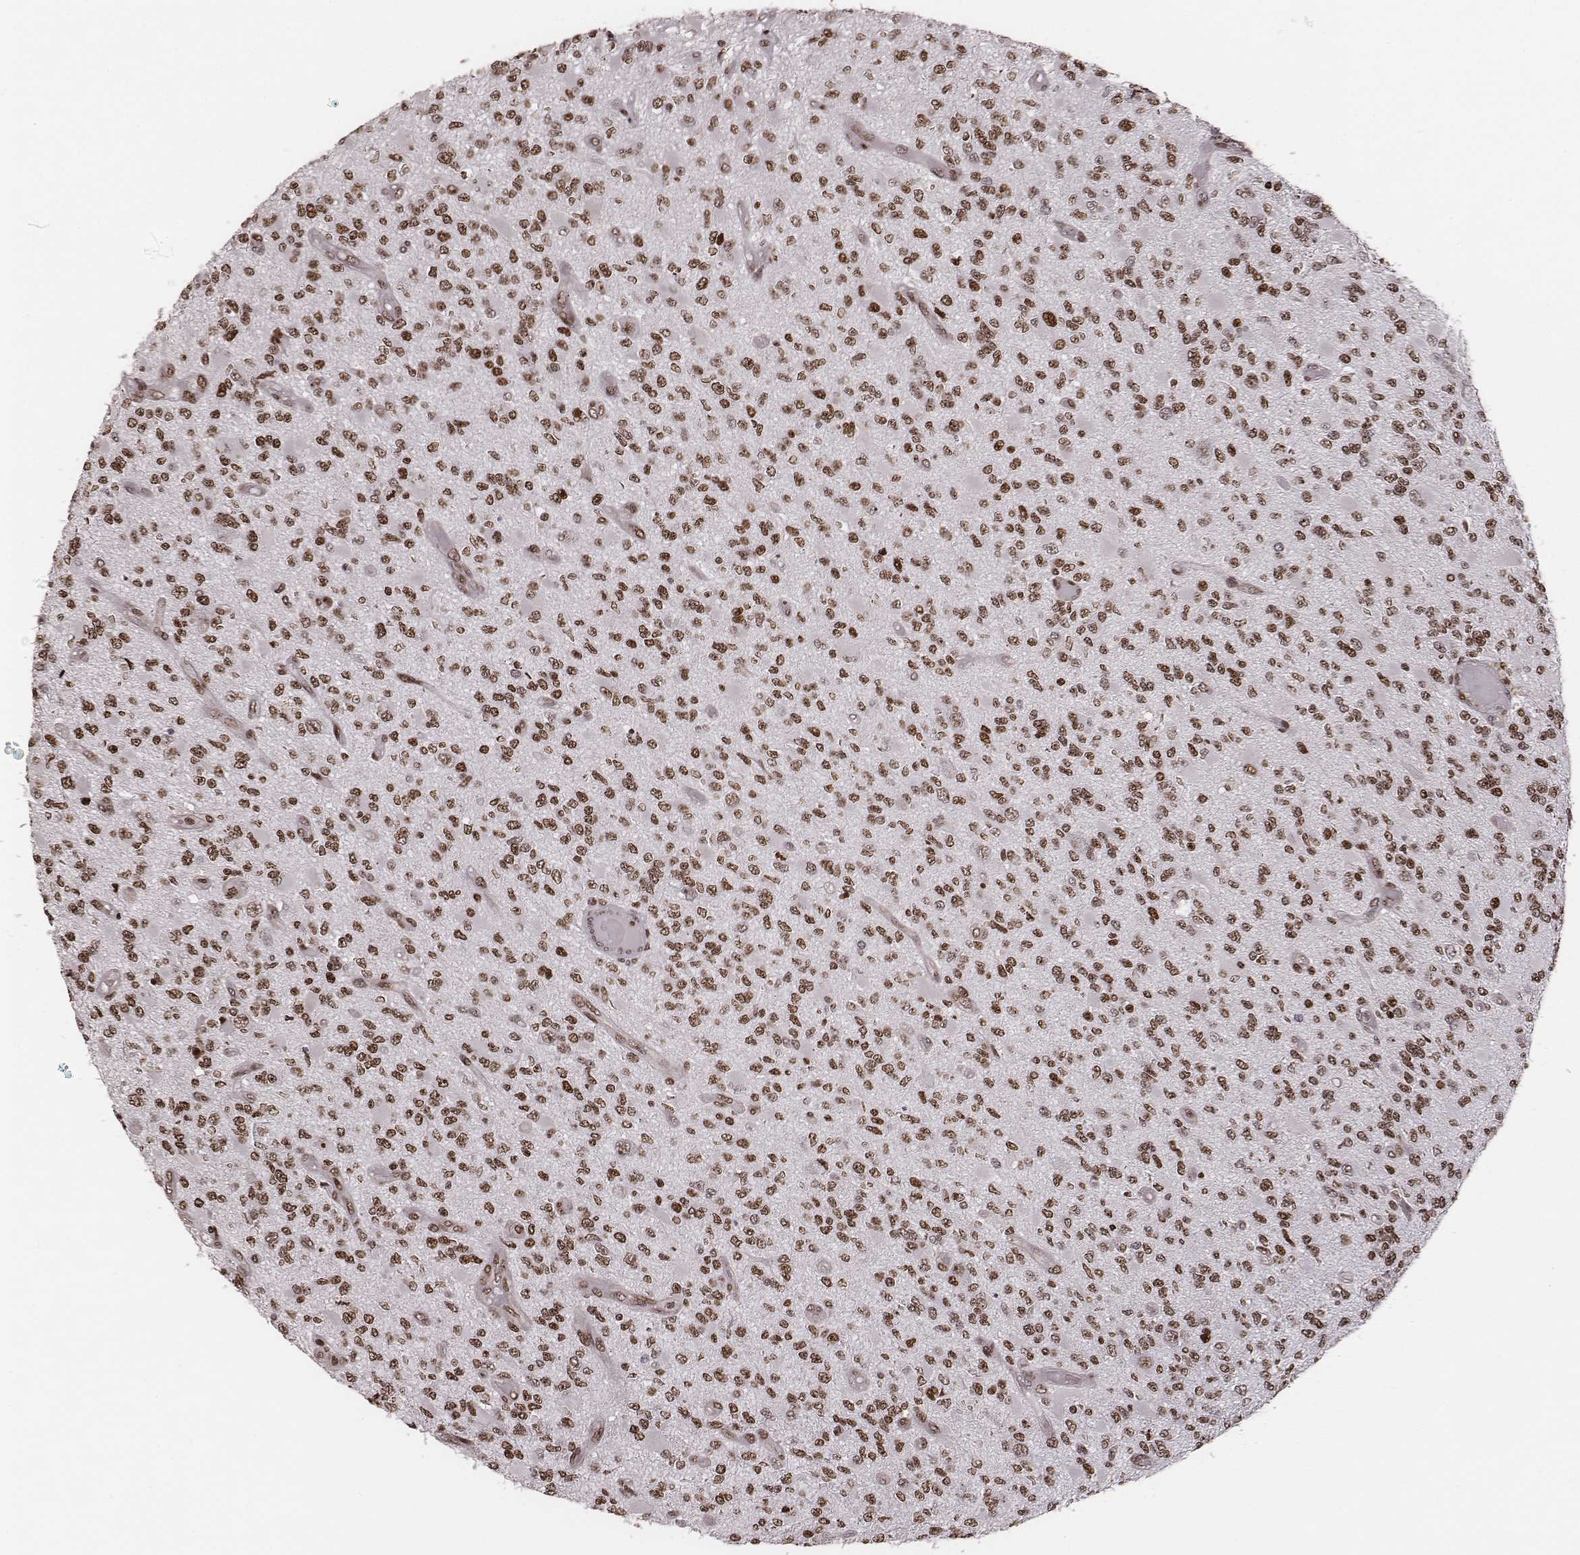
{"staining": {"intensity": "moderate", "quantity": ">75%", "location": "nuclear"}, "tissue": "glioma", "cell_type": "Tumor cells", "image_type": "cancer", "snomed": [{"axis": "morphology", "description": "Glioma, malignant, High grade"}, {"axis": "topography", "description": "Brain"}], "caption": "IHC (DAB (3,3'-diaminobenzidine)) staining of malignant glioma (high-grade) exhibits moderate nuclear protein staining in about >75% of tumor cells.", "gene": "VRK3", "patient": {"sex": "female", "age": 63}}